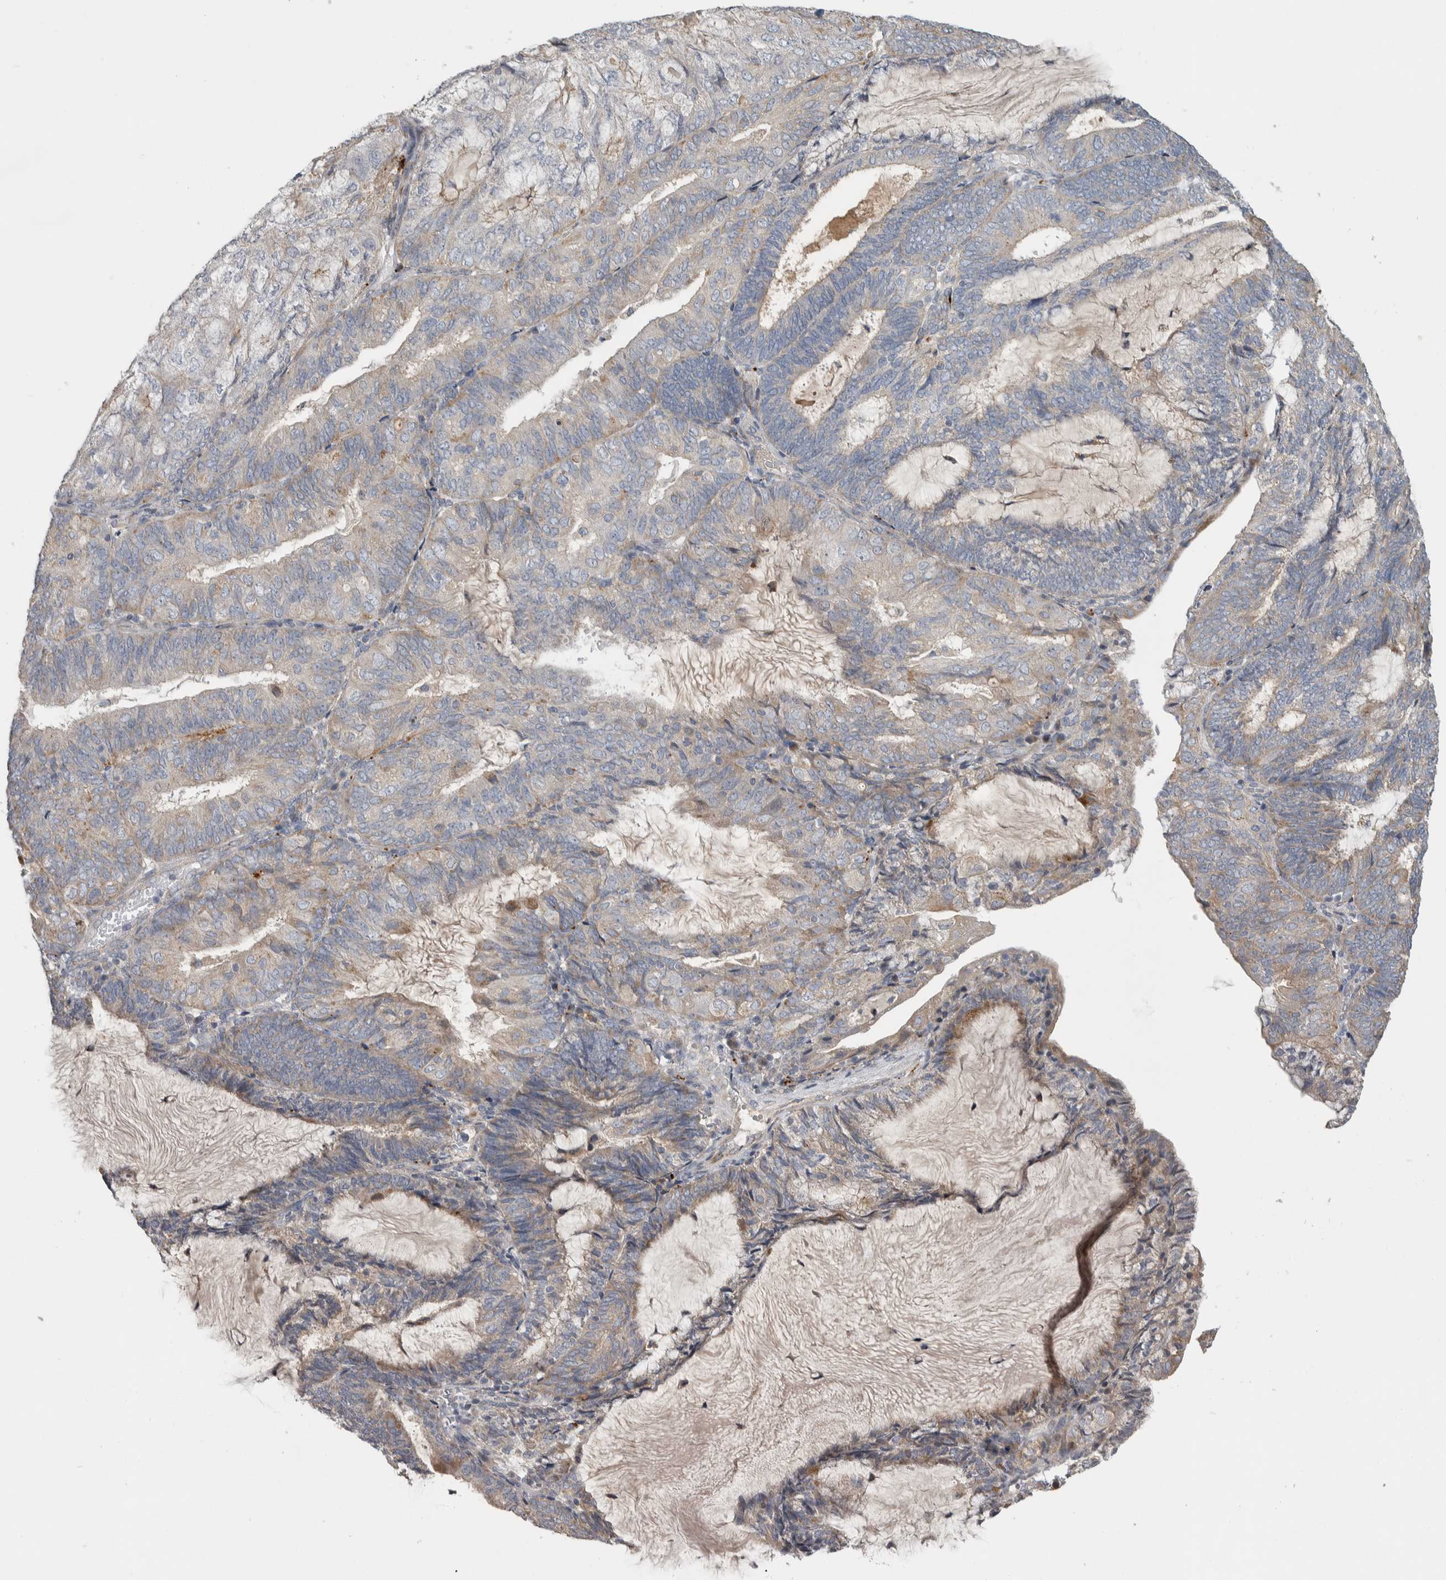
{"staining": {"intensity": "weak", "quantity": "25%-75%", "location": "cytoplasmic/membranous"}, "tissue": "endometrial cancer", "cell_type": "Tumor cells", "image_type": "cancer", "snomed": [{"axis": "morphology", "description": "Adenocarcinoma, NOS"}, {"axis": "topography", "description": "Endometrium"}], "caption": "Immunohistochemical staining of human endometrial cancer (adenocarcinoma) shows low levels of weak cytoplasmic/membranous protein expression in approximately 25%-75% of tumor cells.", "gene": "FAM83G", "patient": {"sex": "female", "age": 81}}